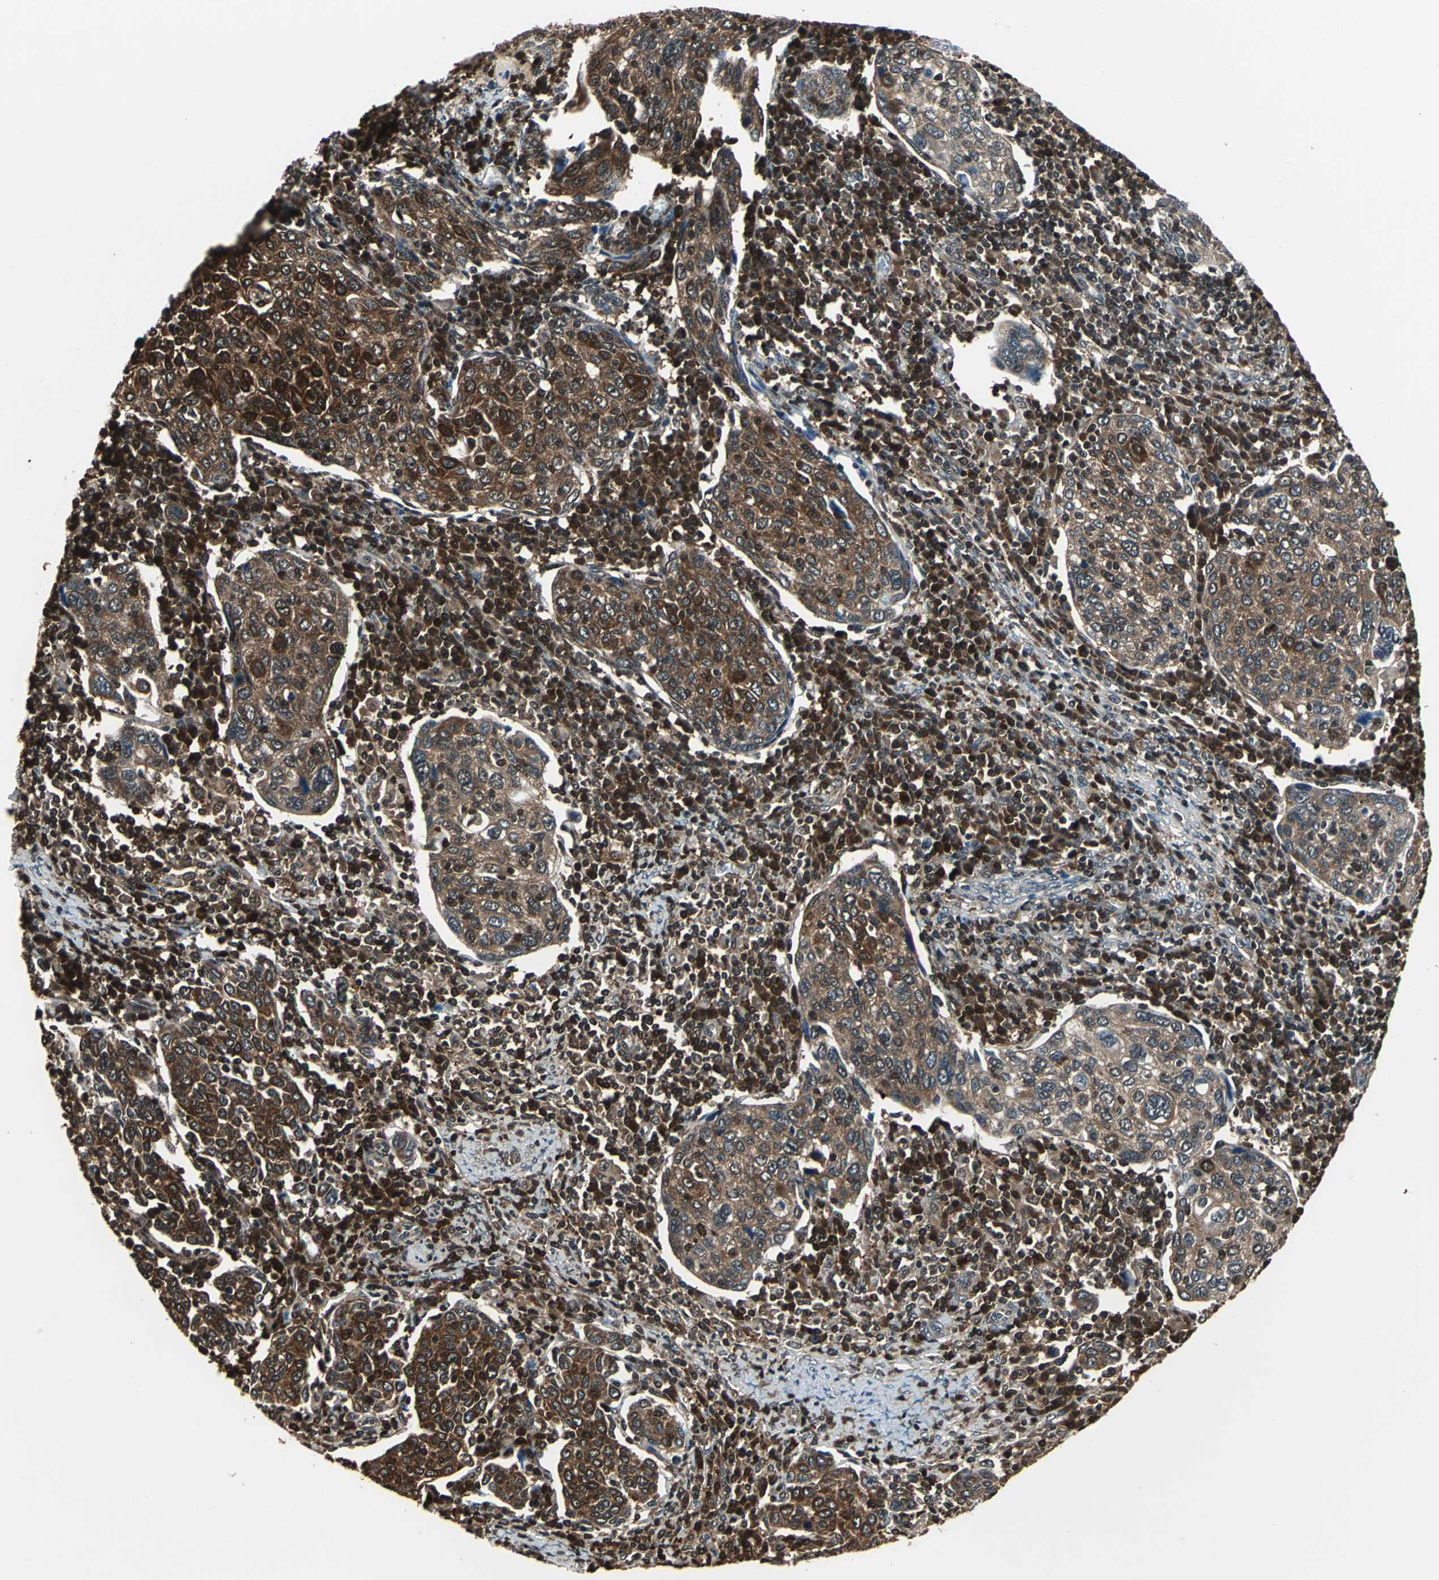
{"staining": {"intensity": "strong", "quantity": ">75%", "location": "cytoplasmic/membranous,nuclear"}, "tissue": "cervical cancer", "cell_type": "Tumor cells", "image_type": "cancer", "snomed": [{"axis": "morphology", "description": "Squamous cell carcinoma, NOS"}, {"axis": "topography", "description": "Cervix"}], "caption": "Immunohistochemical staining of human squamous cell carcinoma (cervical) exhibits high levels of strong cytoplasmic/membranous and nuclear protein expression in about >75% of tumor cells. (DAB (3,3'-diaminobenzidine) = brown stain, brightfield microscopy at high magnification).", "gene": "PSME1", "patient": {"sex": "female", "age": 40}}